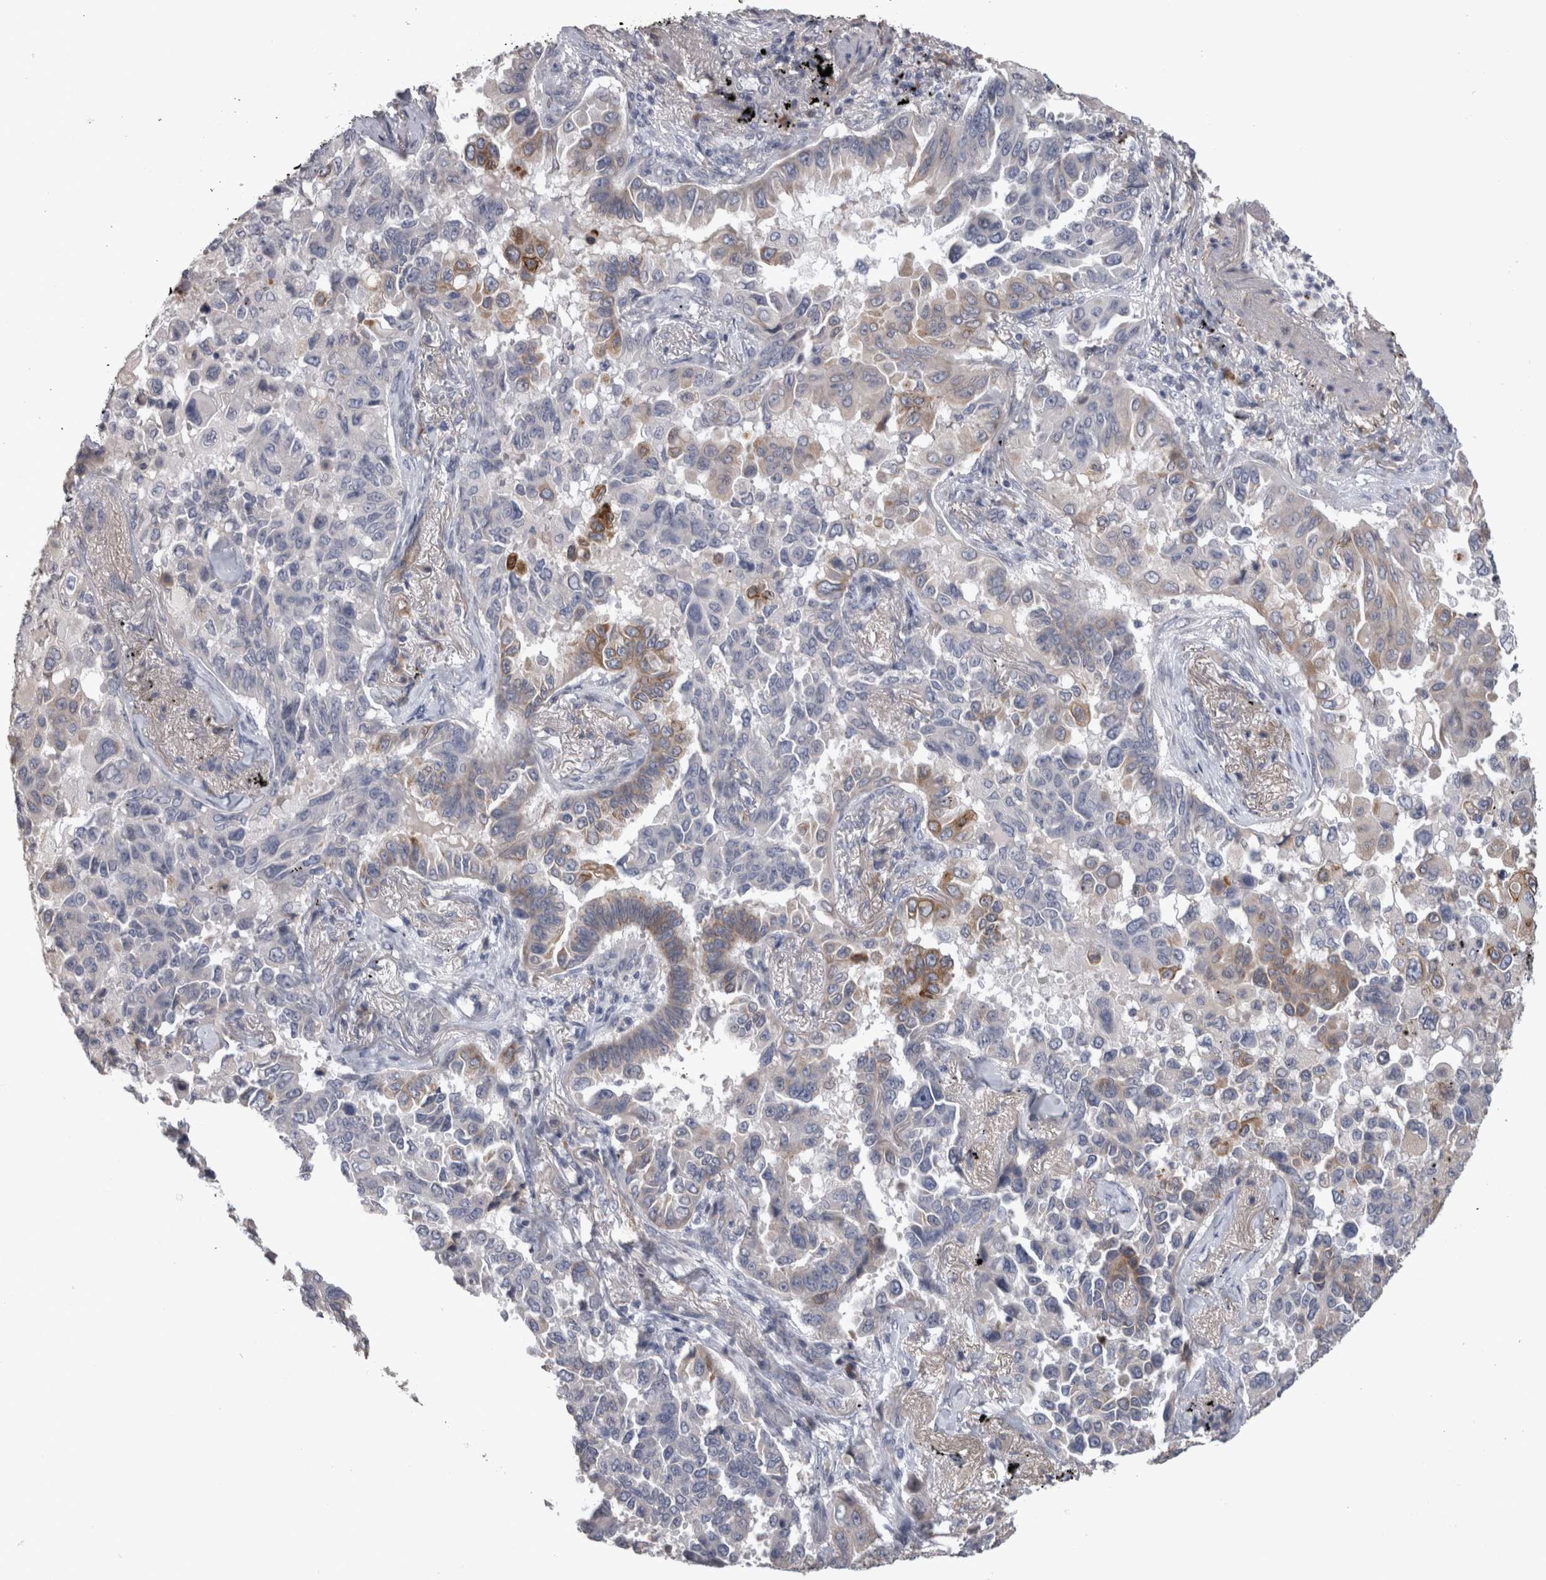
{"staining": {"intensity": "negative", "quantity": "none", "location": "none"}, "tissue": "lung cancer", "cell_type": "Tumor cells", "image_type": "cancer", "snomed": [{"axis": "morphology", "description": "Adenocarcinoma, NOS"}, {"axis": "topography", "description": "Lung"}], "caption": "Human lung cancer (adenocarcinoma) stained for a protein using immunohistochemistry (IHC) shows no expression in tumor cells.", "gene": "STC1", "patient": {"sex": "female", "age": 67}}